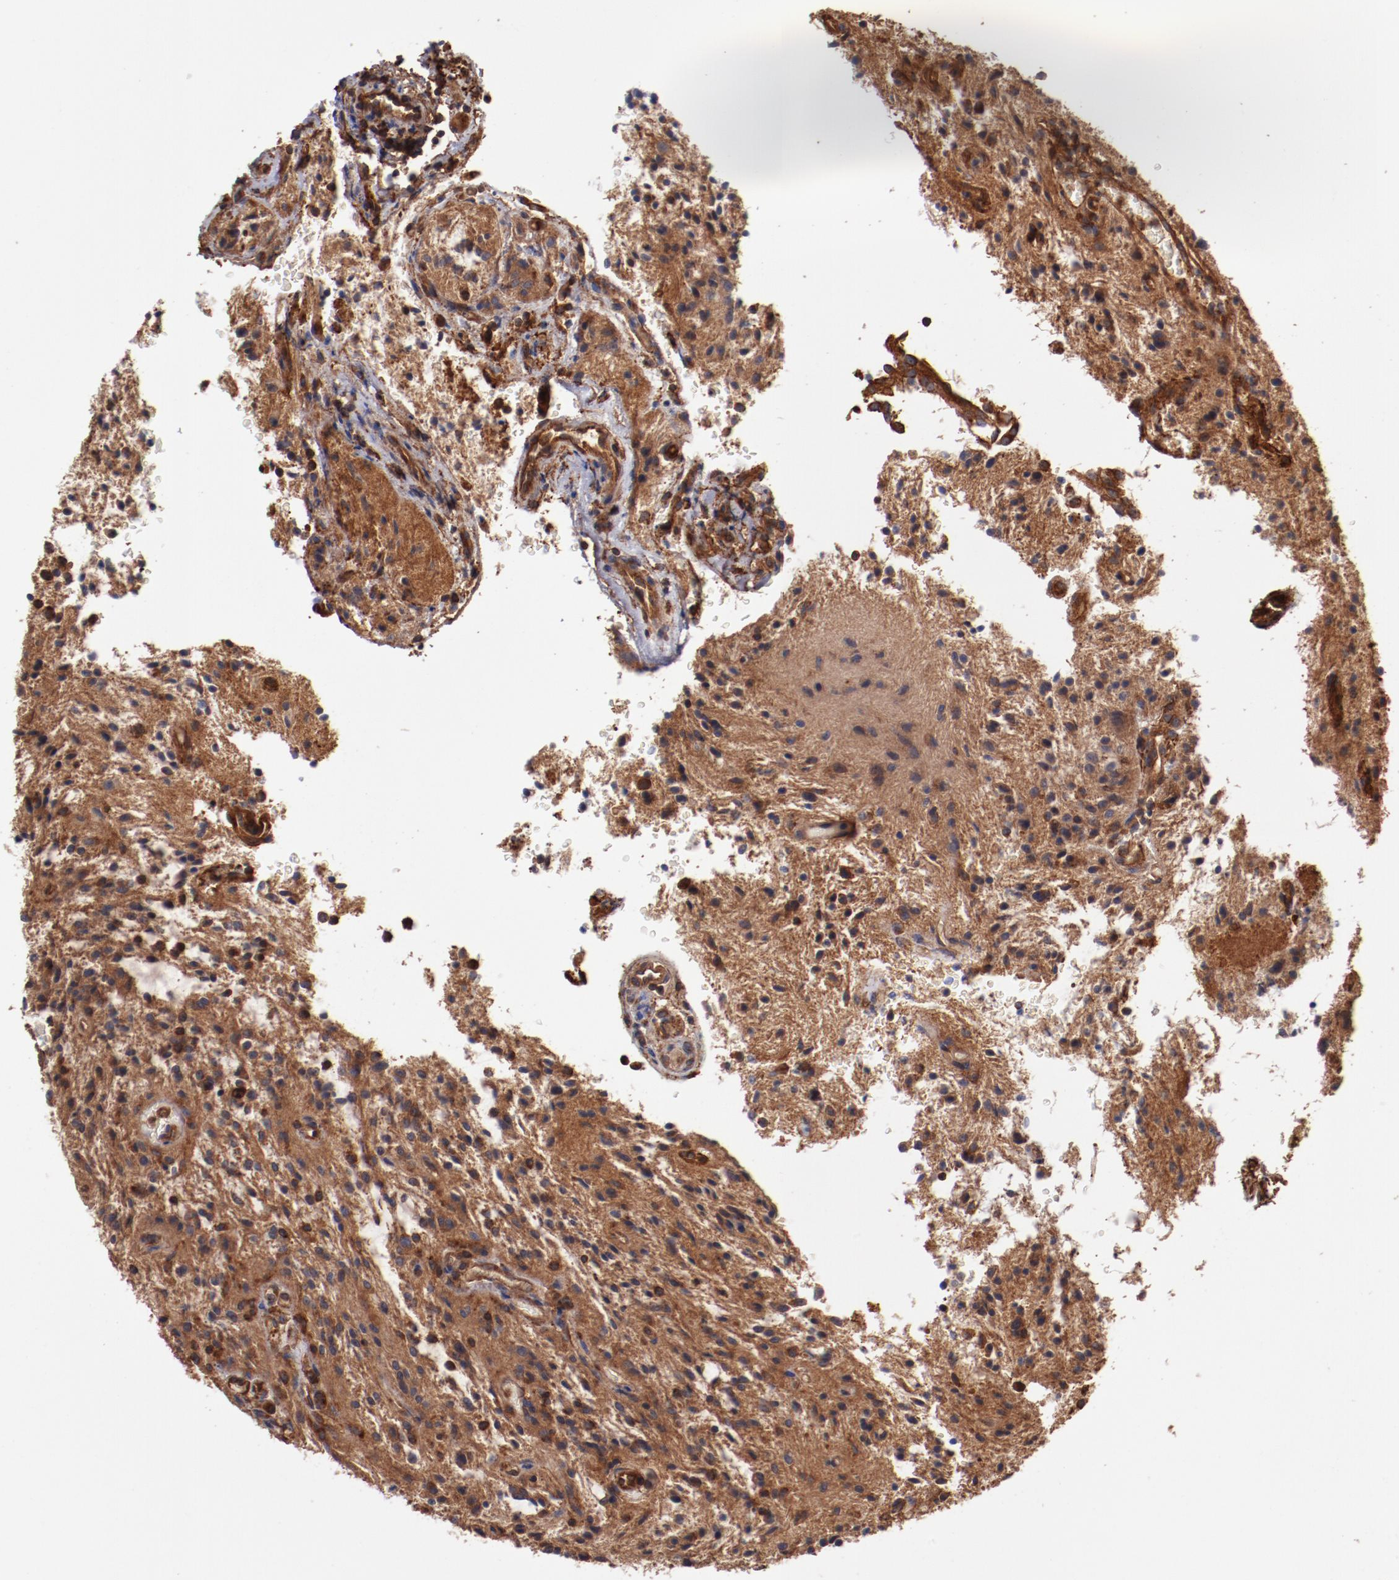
{"staining": {"intensity": "strong", "quantity": ">75%", "location": "cytoplasmic/membranous"}, "tissue": "glioma", "cell_type": "Tumor cells", "image_type": "cancer", "snomed": [{"axis": "morphology", "description": "Glioma, malignant, NOS"}, {"axis": "topography", "description": "Cerebellum"}], "caption": "Malignant glioma stained with a protein marker demonstrates strong staining in tumor cells.", "gene": "TMOD3", "patient": {"sex": "female", "age": 10}}